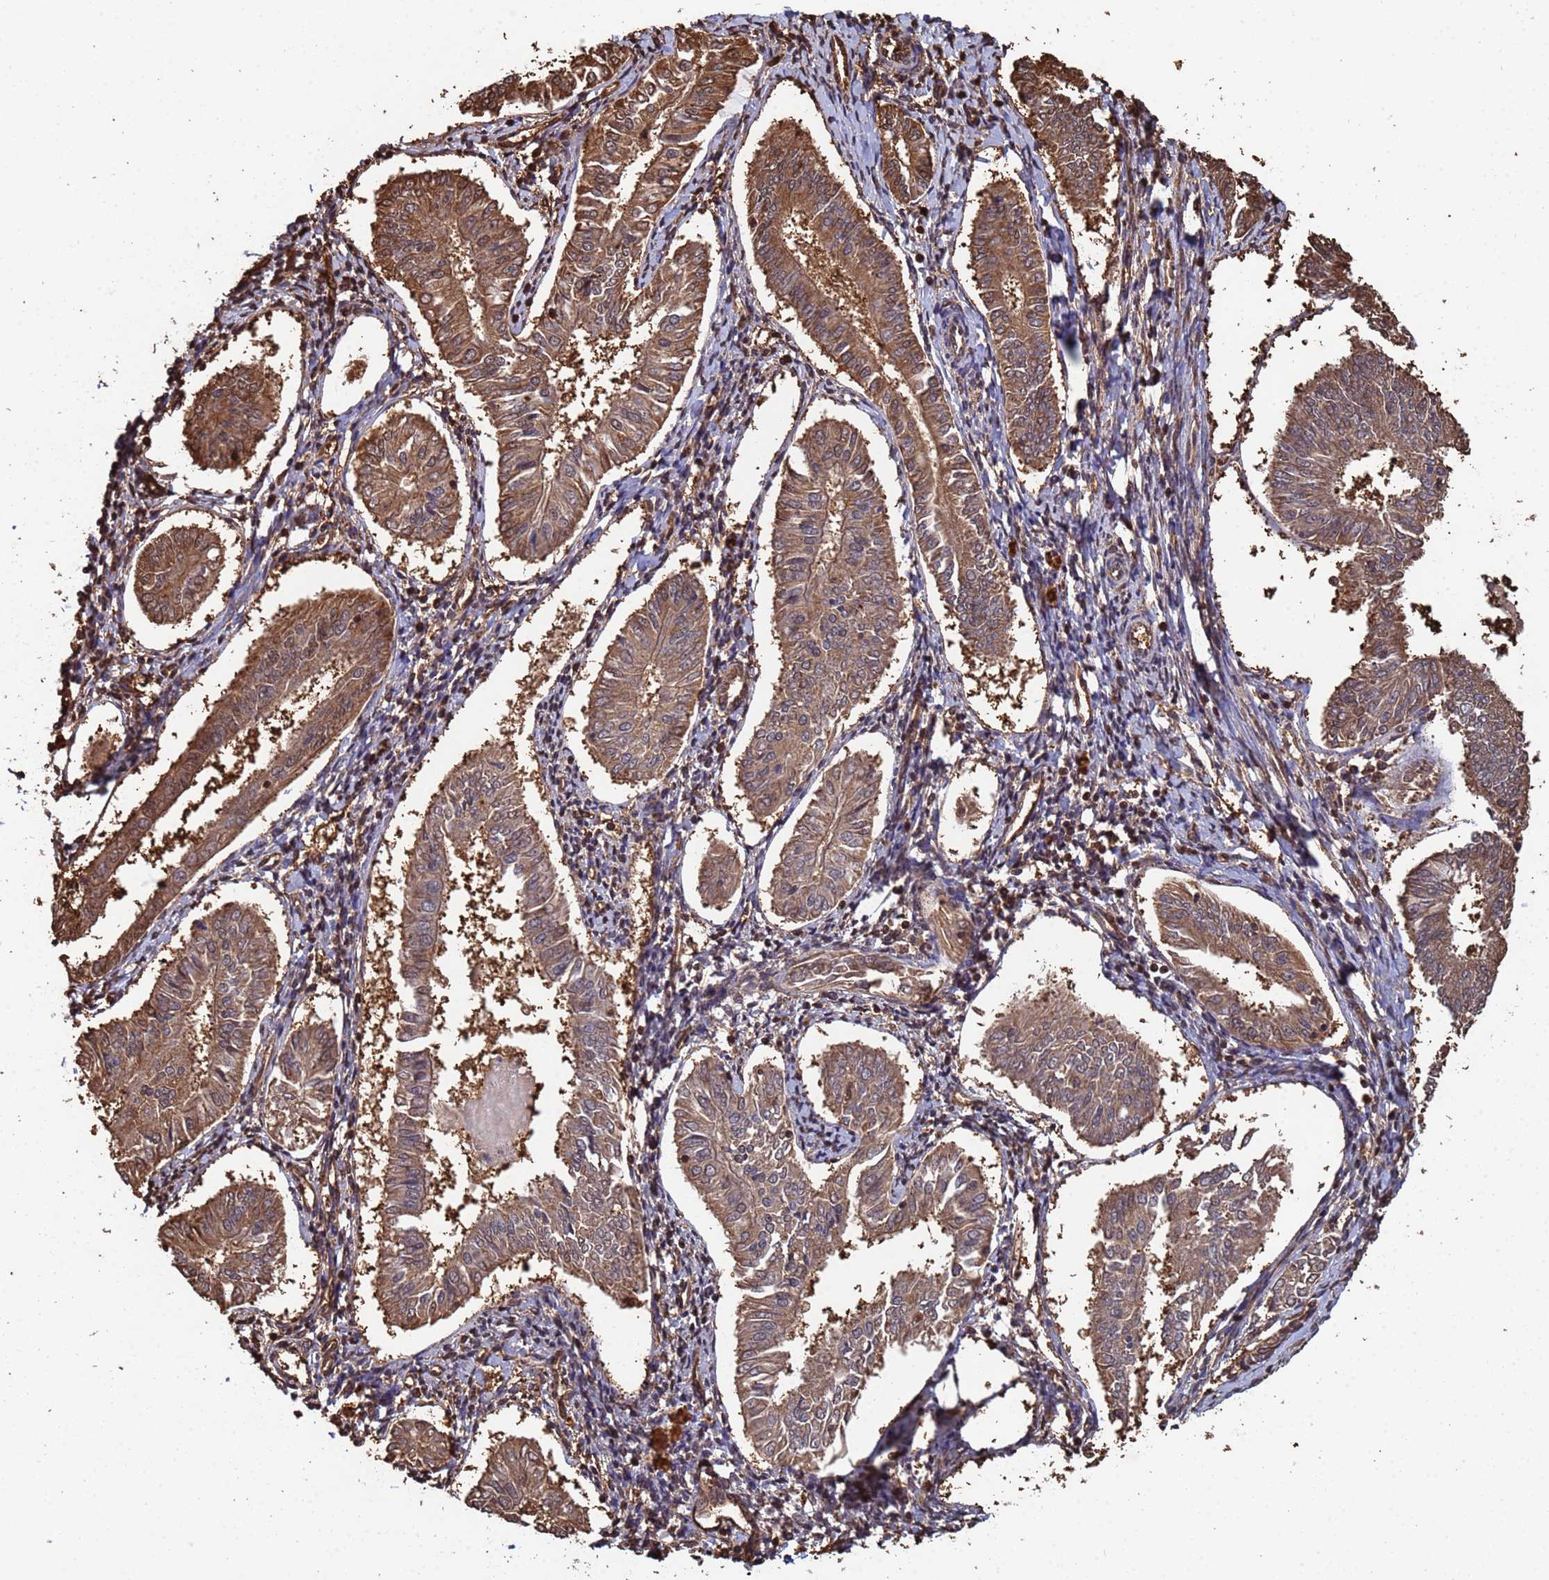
{"staining": {"intensity": "moderate", "quantity": ">75%", "location": "cytoplasmic/membranous"}, "tissue": "endometrial cancer", "cell_type": "Tumor cells", "image_type": "cancer", "snomed": [{"axis": "morphology", "description": "Adenocarcinoma, NOS"}, {"axis": "topography", "description": "Endometrium"}], "caption": "Moderate cytoplasmic/membranous expression is present in about >75% of tumor cells in endometrial cancer.", "gene": "SUMO4", "patient": {"sex": "female", "age": 58}}